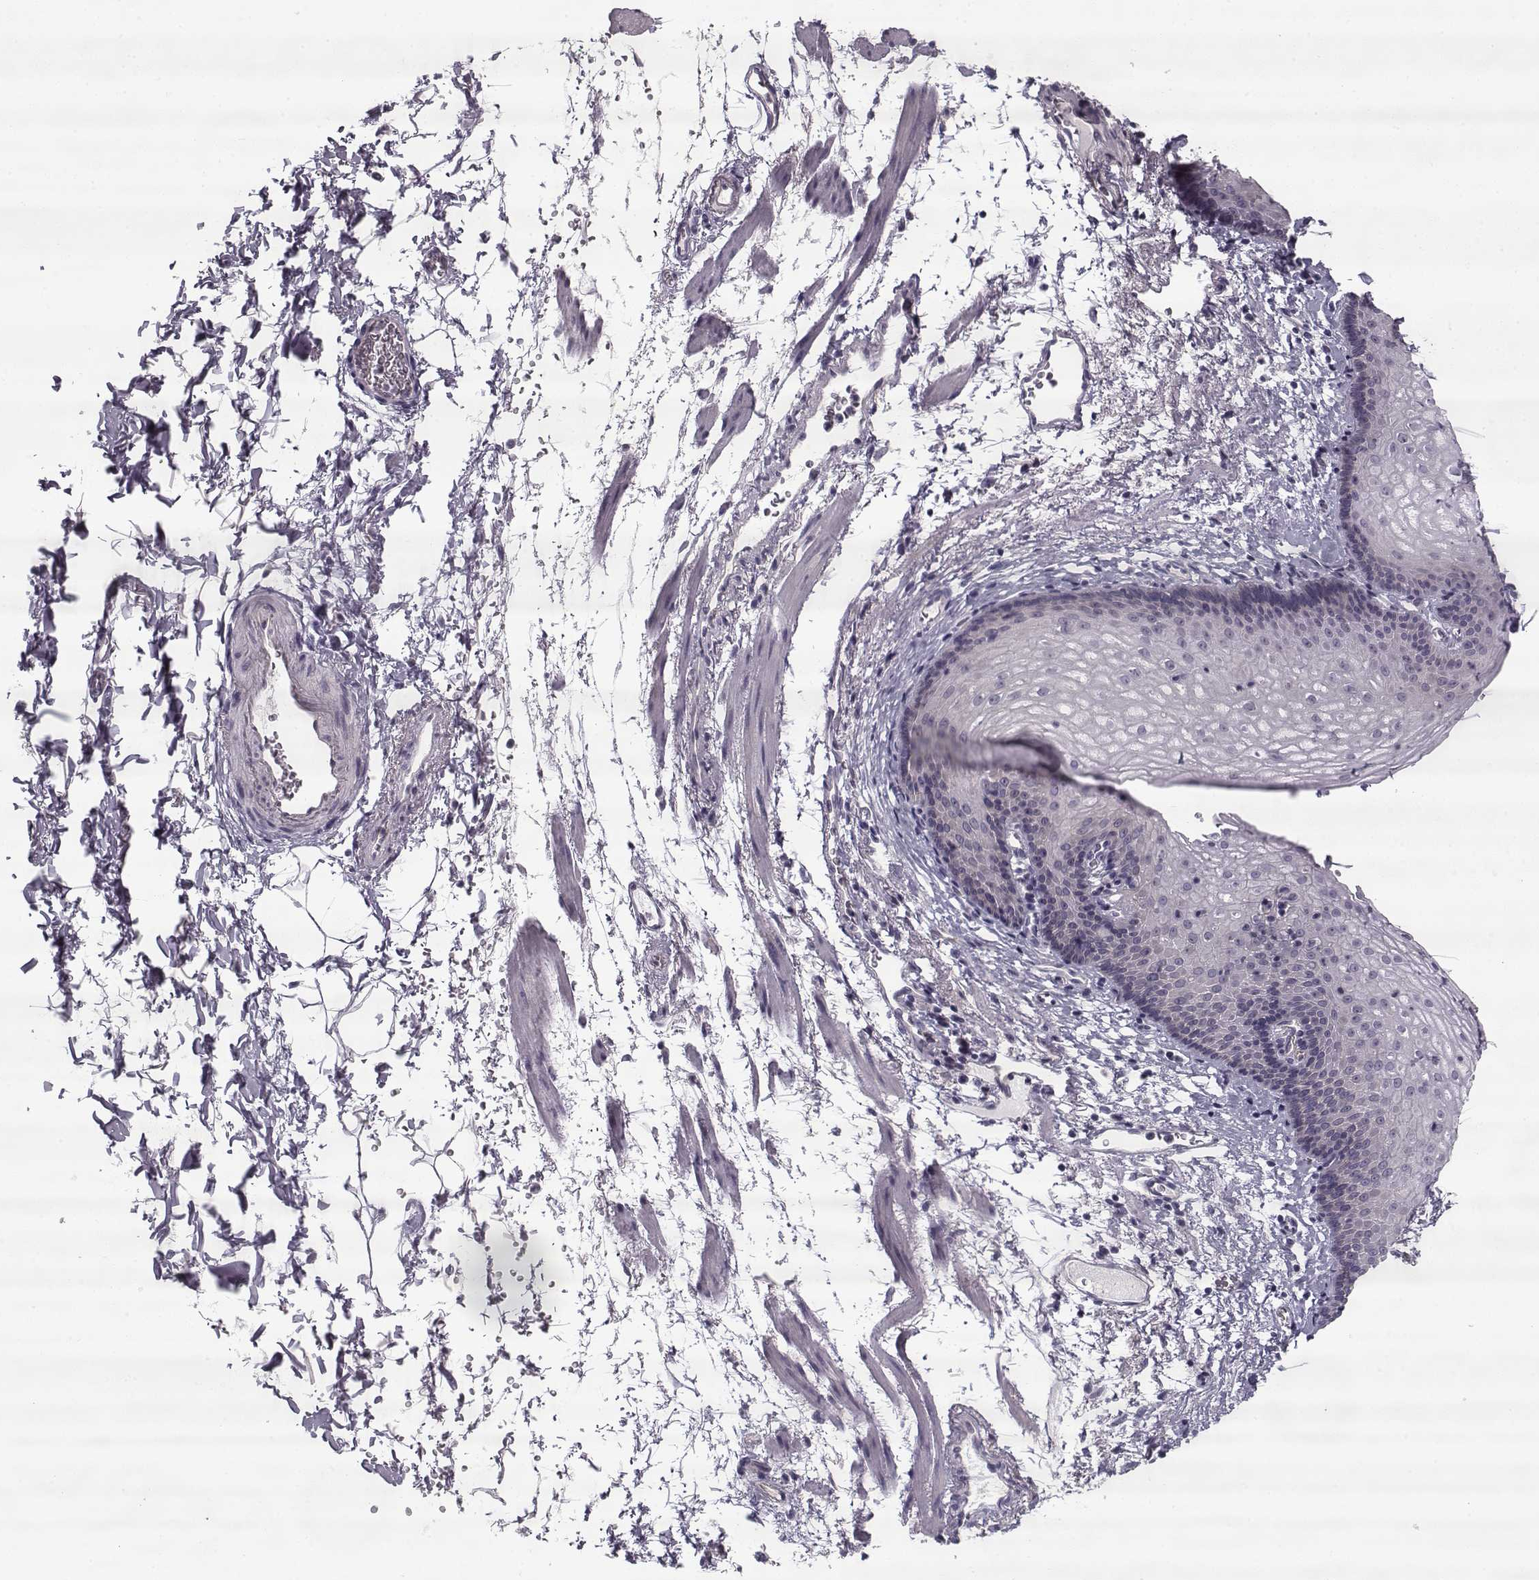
{"staining": {"intensity": "negative", "quantity": "none", "location": "none"}, "tissue": "esophagus", "cell_type": "Squamous epithelial cells", "image_type": "normal", "snomed": [{"axis": "morphology", "description": "Normal tissue, NOS"}, {"axis": "topography", "description": "Esophagus"}], "caption": "DAB immunohistochemical staining of normal esophagus exhibits no significant staining in squamous epithelial cells.", "gene": "PNMT", "patient": {"sex": "female", "age": 64}}